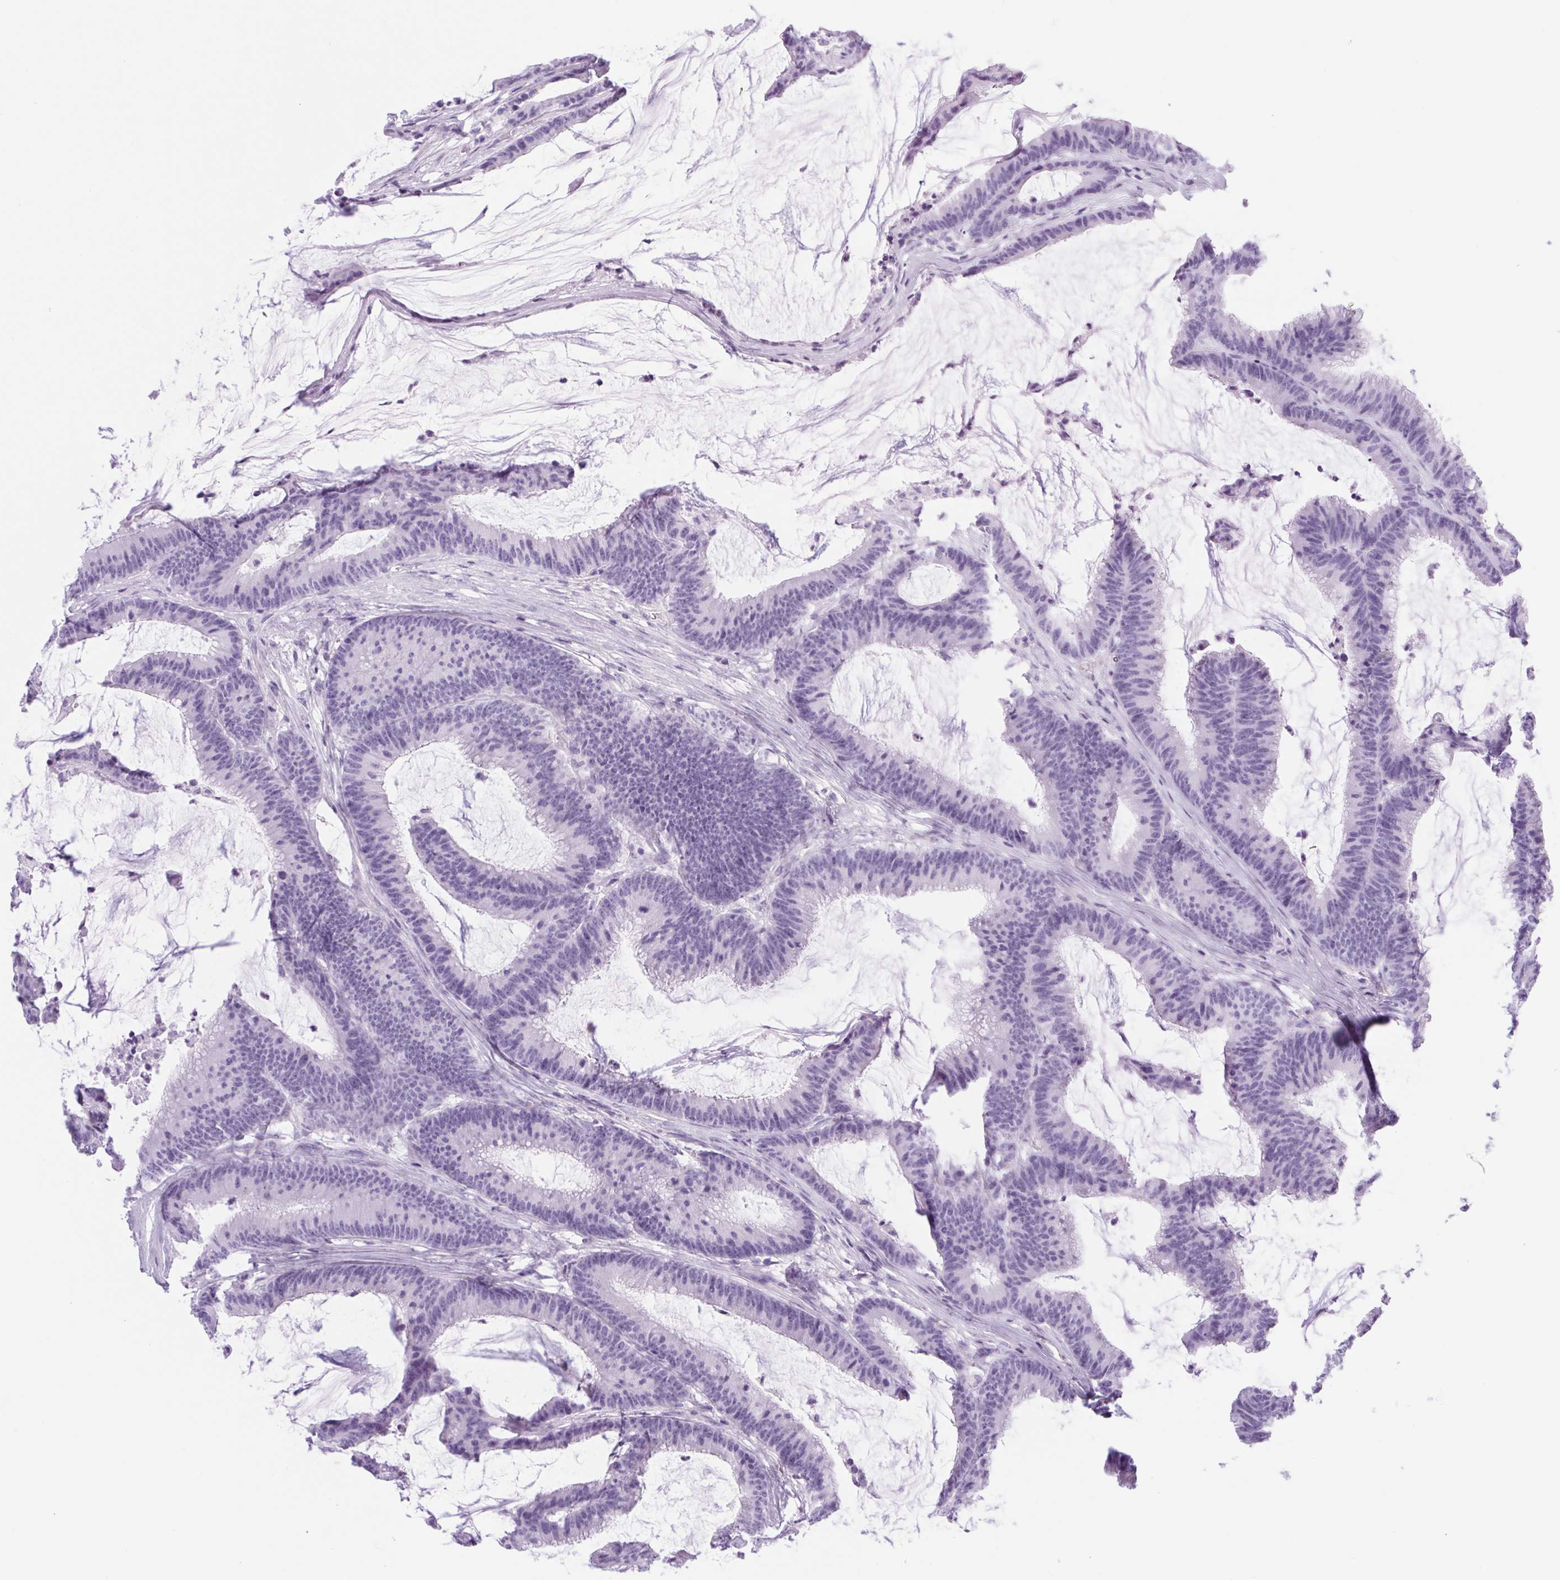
{"staining": {"intensity": "negative", "quantity": "none", "location": "none"}, "tissue": "colorectal cancer", "cell_type": "Tumor cells", "image_type": "cancer", "snomed": [{"axis": "morphology", "description": "Adenocarcinoma, NOS"}, {"axis": "topography", "description": "Colon"}], "caption": "High magnification brightfield microscopy of colorectal cancer (adenocarcinoma) stained with DAB (3,3'-diaminobenzidine) (brown) and counterstained with hematoxylin (blue): tumor cells show no significant expression.", "gene": "SPACA5B", "patient": {"sex": "female", "age": 78}}